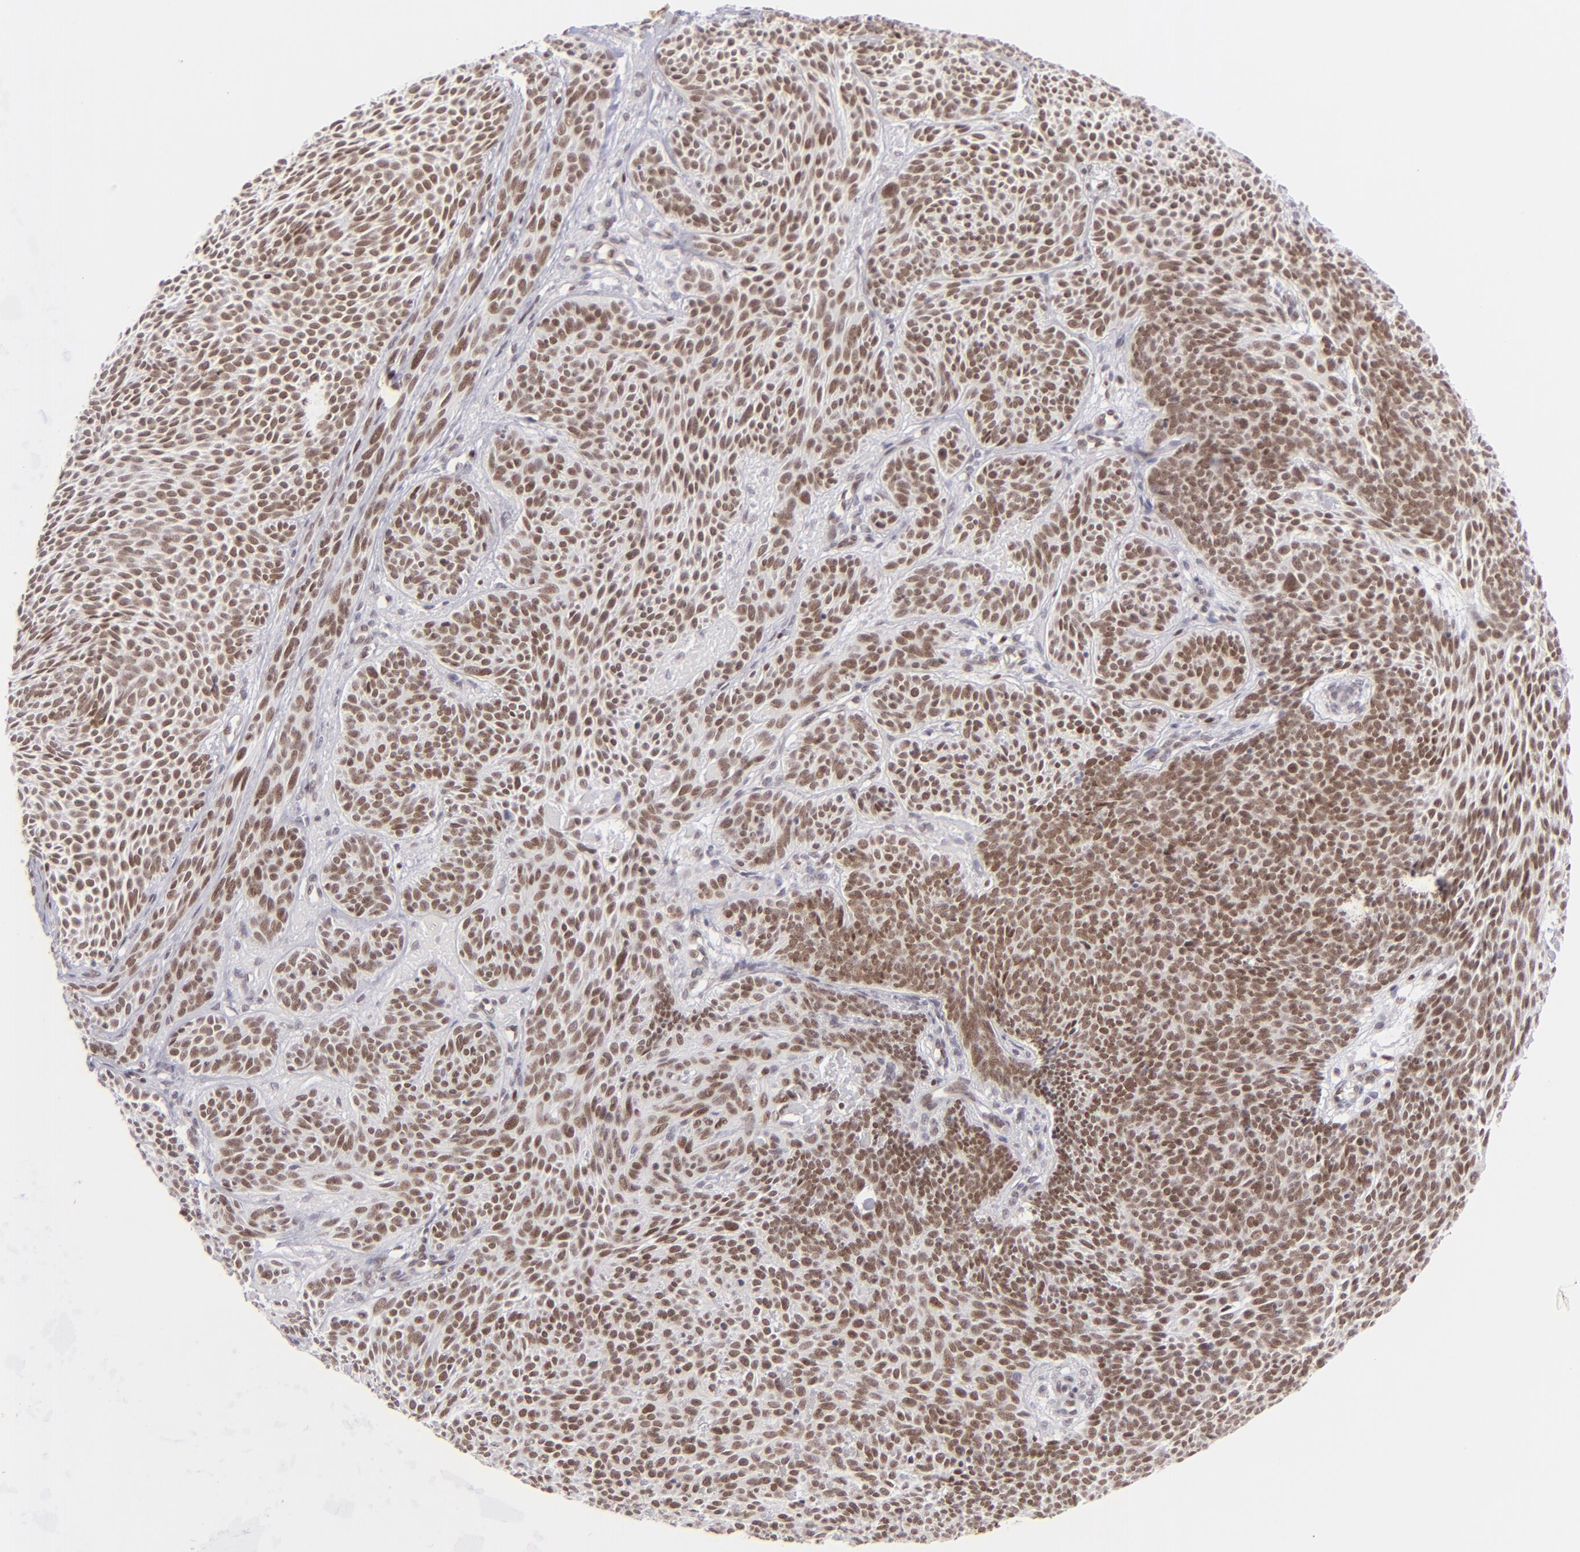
{"staining": {"intensity": "moderate", "quantity": ">75%", "location": "nuclear"}, "tissue": "skin cancer", "cell_type": "Tumor cells", "image_type": "cancer", "snomed": [{"axis": "morphology", "description": "Basal cell carcinoma"}, {"axis": "topography", "description": "Skin"}], "caption": "Tumor cells demonstrate medium levels of moderate nuclear positivity in approximately >75% of cells in human skin cancer.", "gene": "POU2F1", "patient": {"sex": "male", "age": 84}}